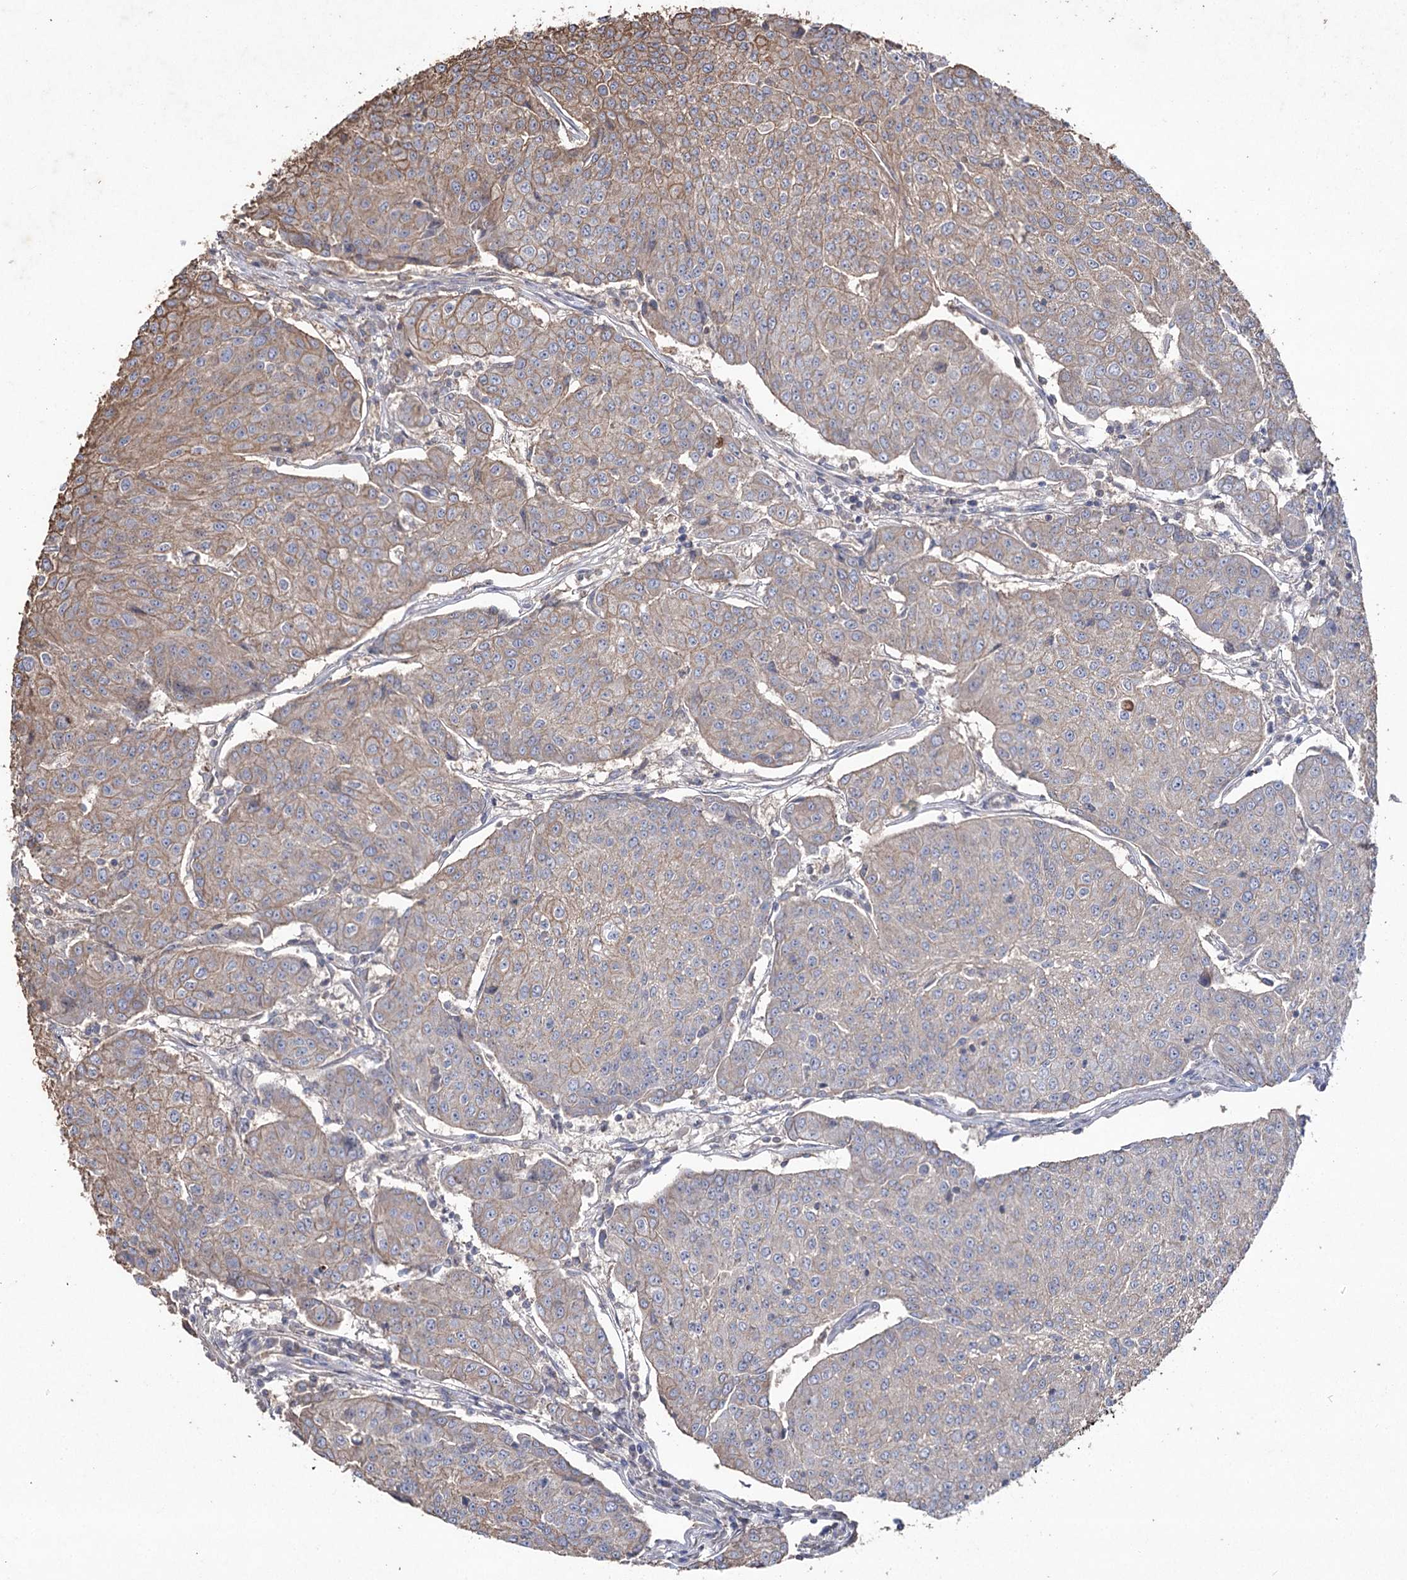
{"staining": {"intensity": "weak", "quantity": "<25%", "location": "cytoplasmic/membranous"}, "tissue": "urothelial cancer", "cell_type": "Tumor cells", "image_type": "cancer", "snomed": [{"axis": "morphology", "description": "Urothelial carcinoma, High grade"}, {"axis": "topography", "description": "Urinary bladder"}], "caption": "The image exhibits no significant expression in tumor cells of urothelial cancer.", "gene": "FAM13B", "patient": {"sex": "female", "age": 85}}